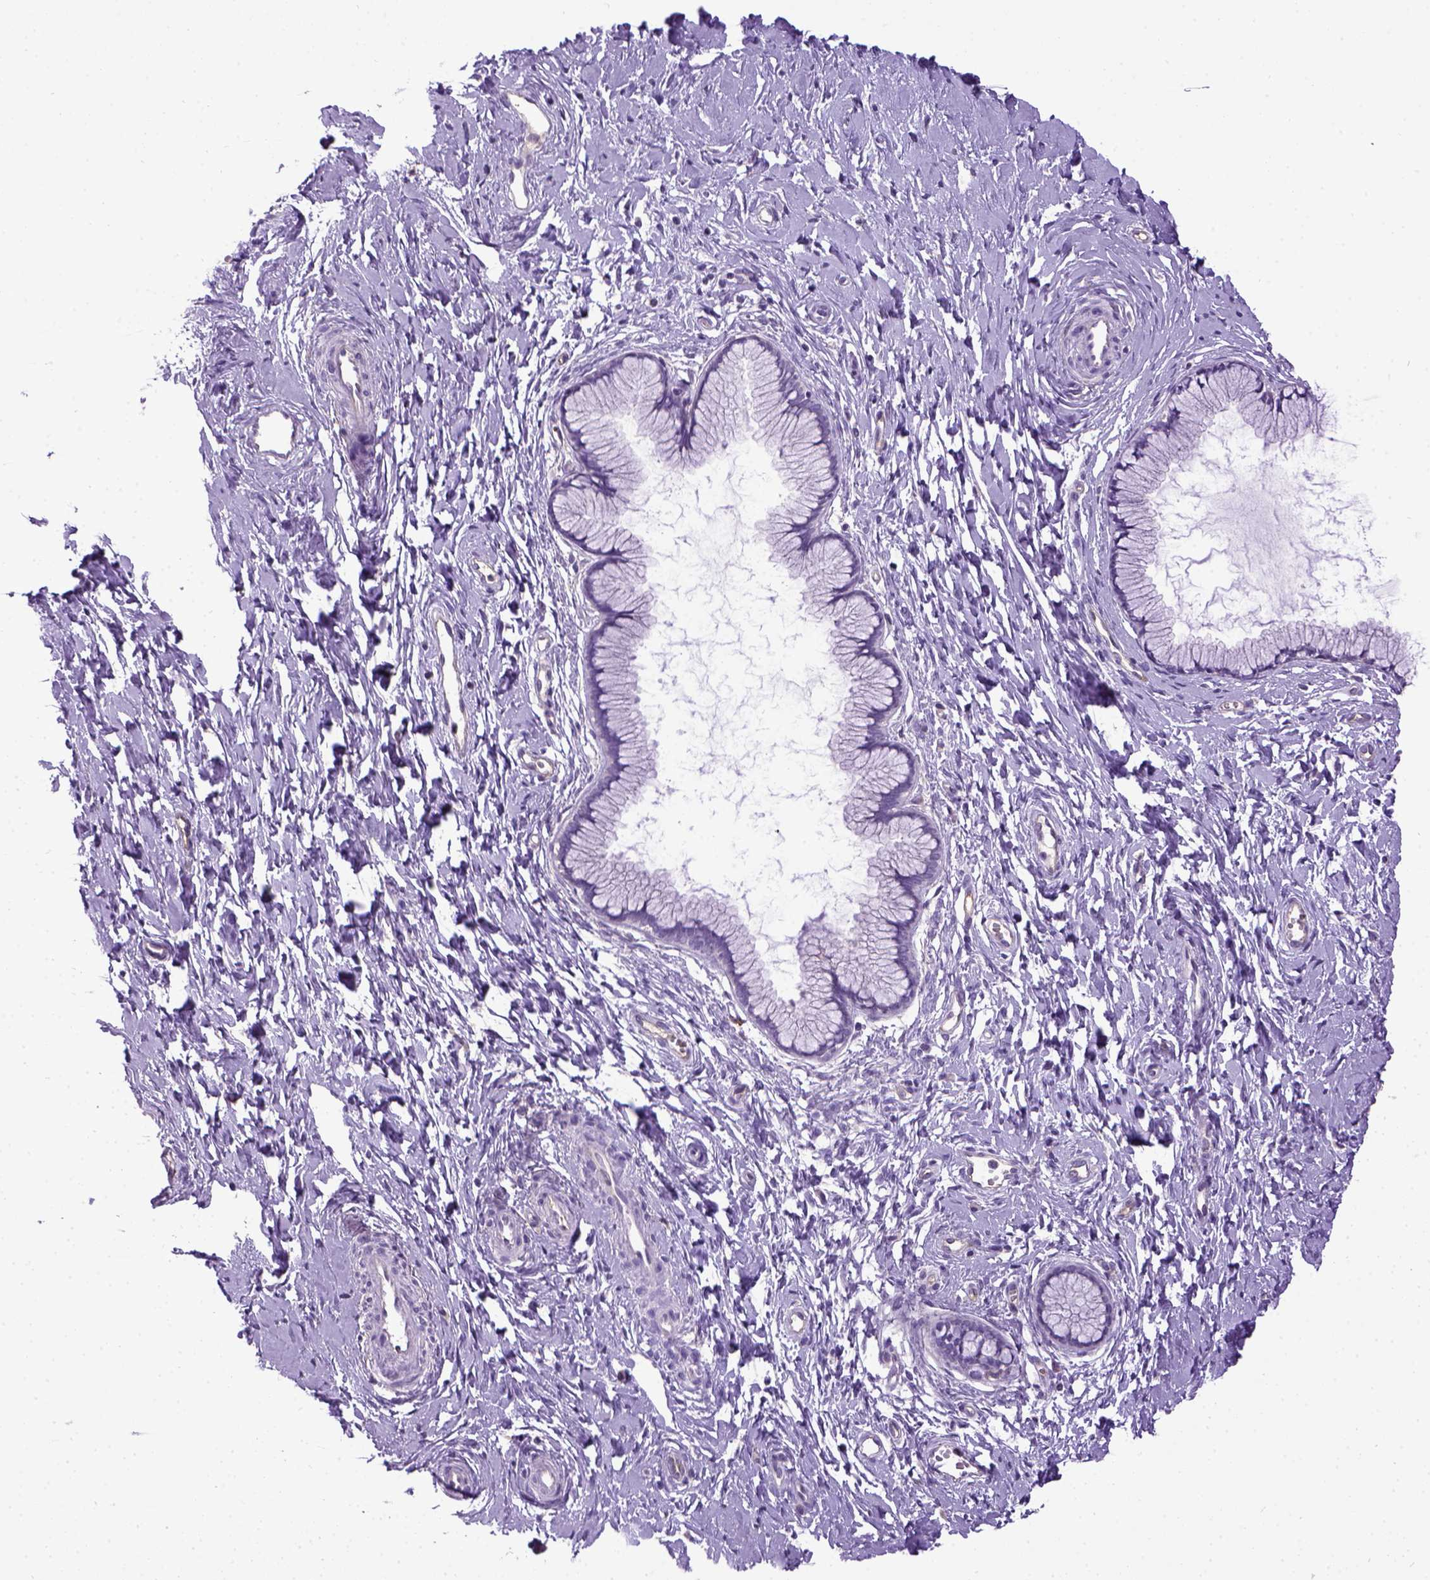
{"staining": {"intensity": "negative", "quantity": "none", "location": "none"}, "tissue": "cervix", "cell_type": "Glandular cells", "image_type": "normal", "snomed": [{"axis": "morphology", "description": "Normal tissue, NOS"}, {"axis": "topography", "description": "Cervix"}], "caption": "This is a histopathology image of IHC staining of benign cervix, which shows no staining in glandular cells.", "gene": "ENG", "patient": {"sex": "female", "age": 40}}